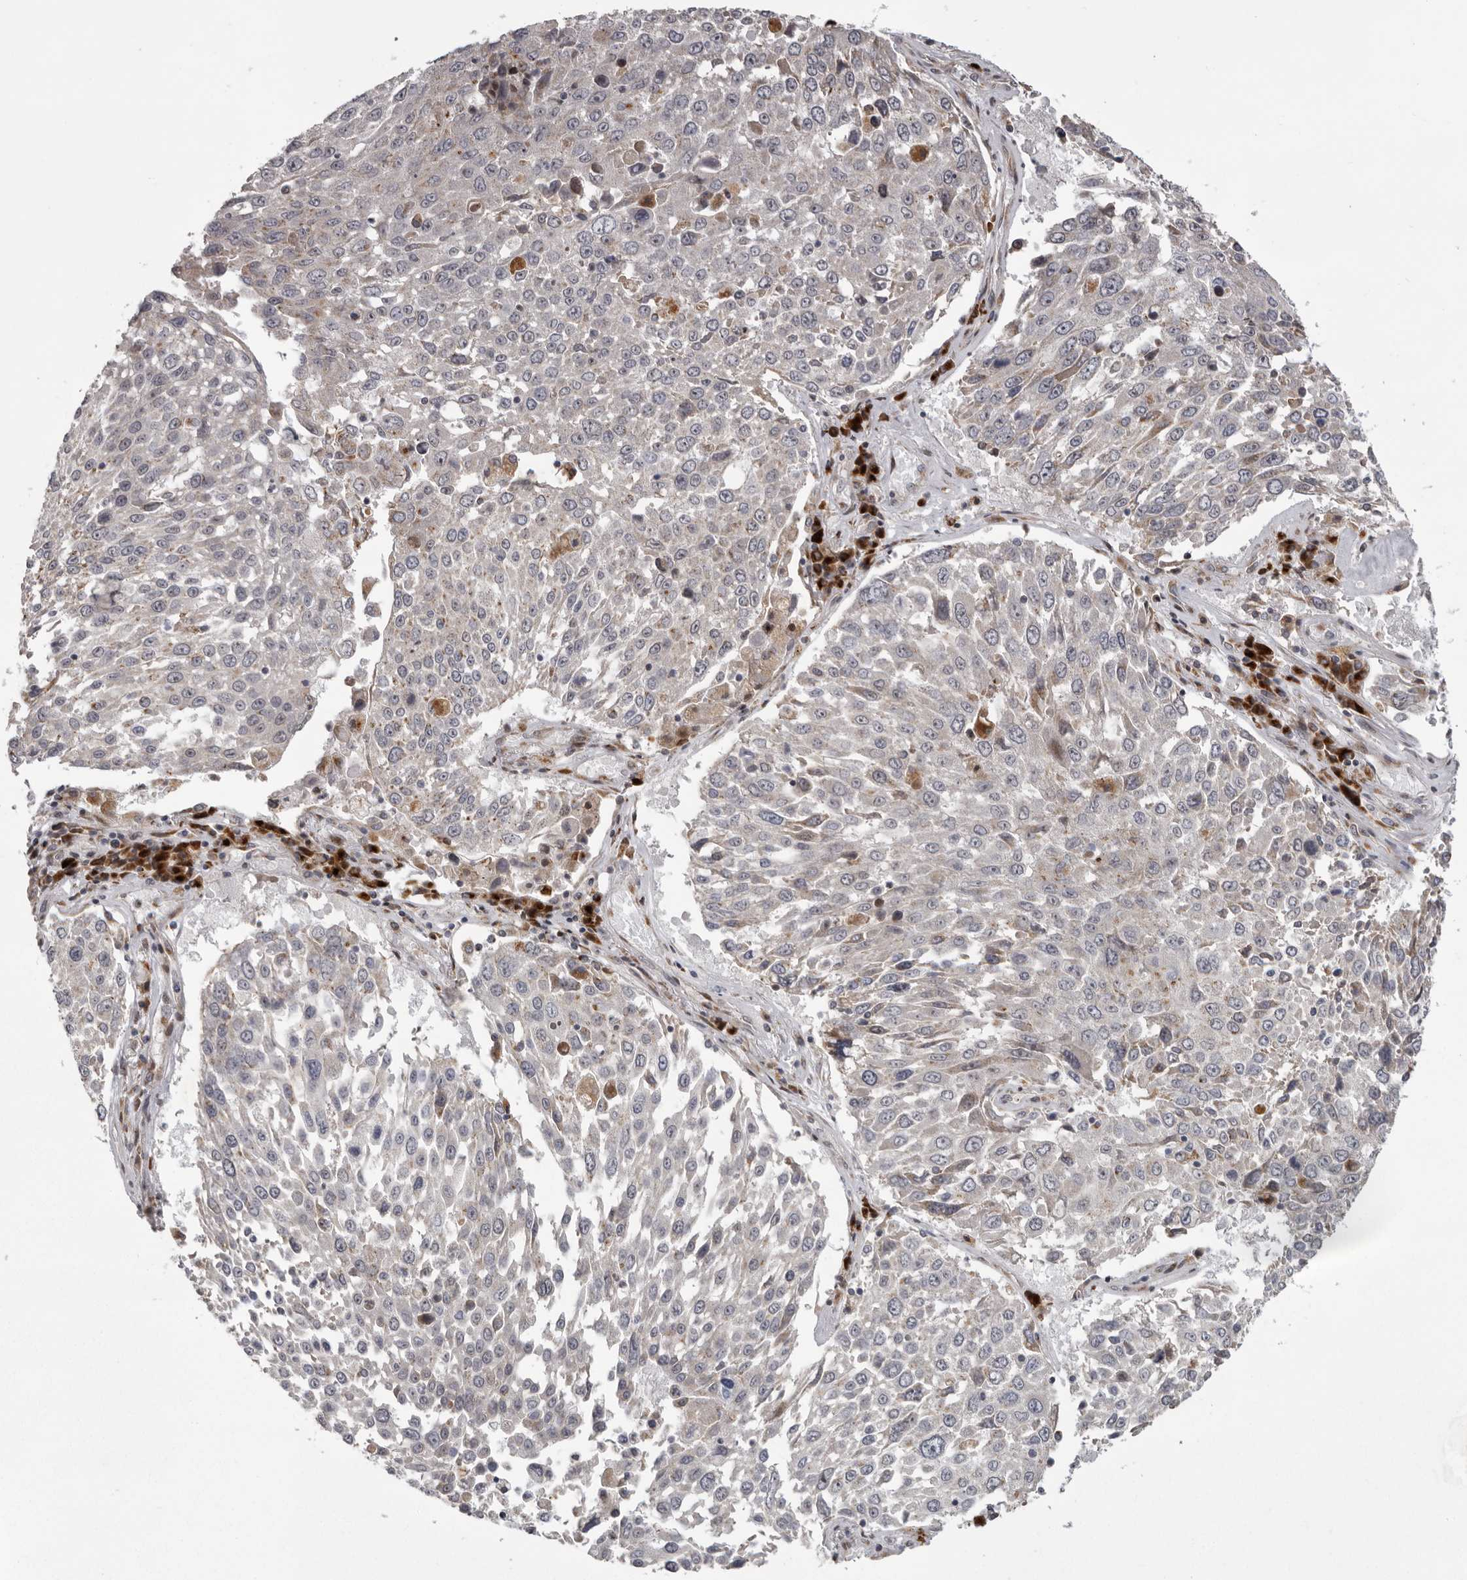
{"staining": {"intensity": "weak", "quantity": "25%-75%", "location": "cytoplasmic/membranous"}, "tissue": "lung cancer", "cell_type": "Tumor cells", "image_type": "cancer", "snomed": [{"axis": "morphology", "description": "Squamous cell carcinoma, NOS"}, {"axis": "topography", "description": "Lung"}], "caption": "A high-resolution photomicrograph shows immunohistochemistry (IHC) staining of lung cancer (squamous cell carcinoma), which demonstrates weak cytoplasmic/membranous expression in approximately 25%-75% of tumor cells. (DAB (3,3'-diaminobenzidine) IHC, brown staining for protein, blue staining for nuclei).", "gene": "WDR47", "patient": {"sex": "male", "age": 65}}